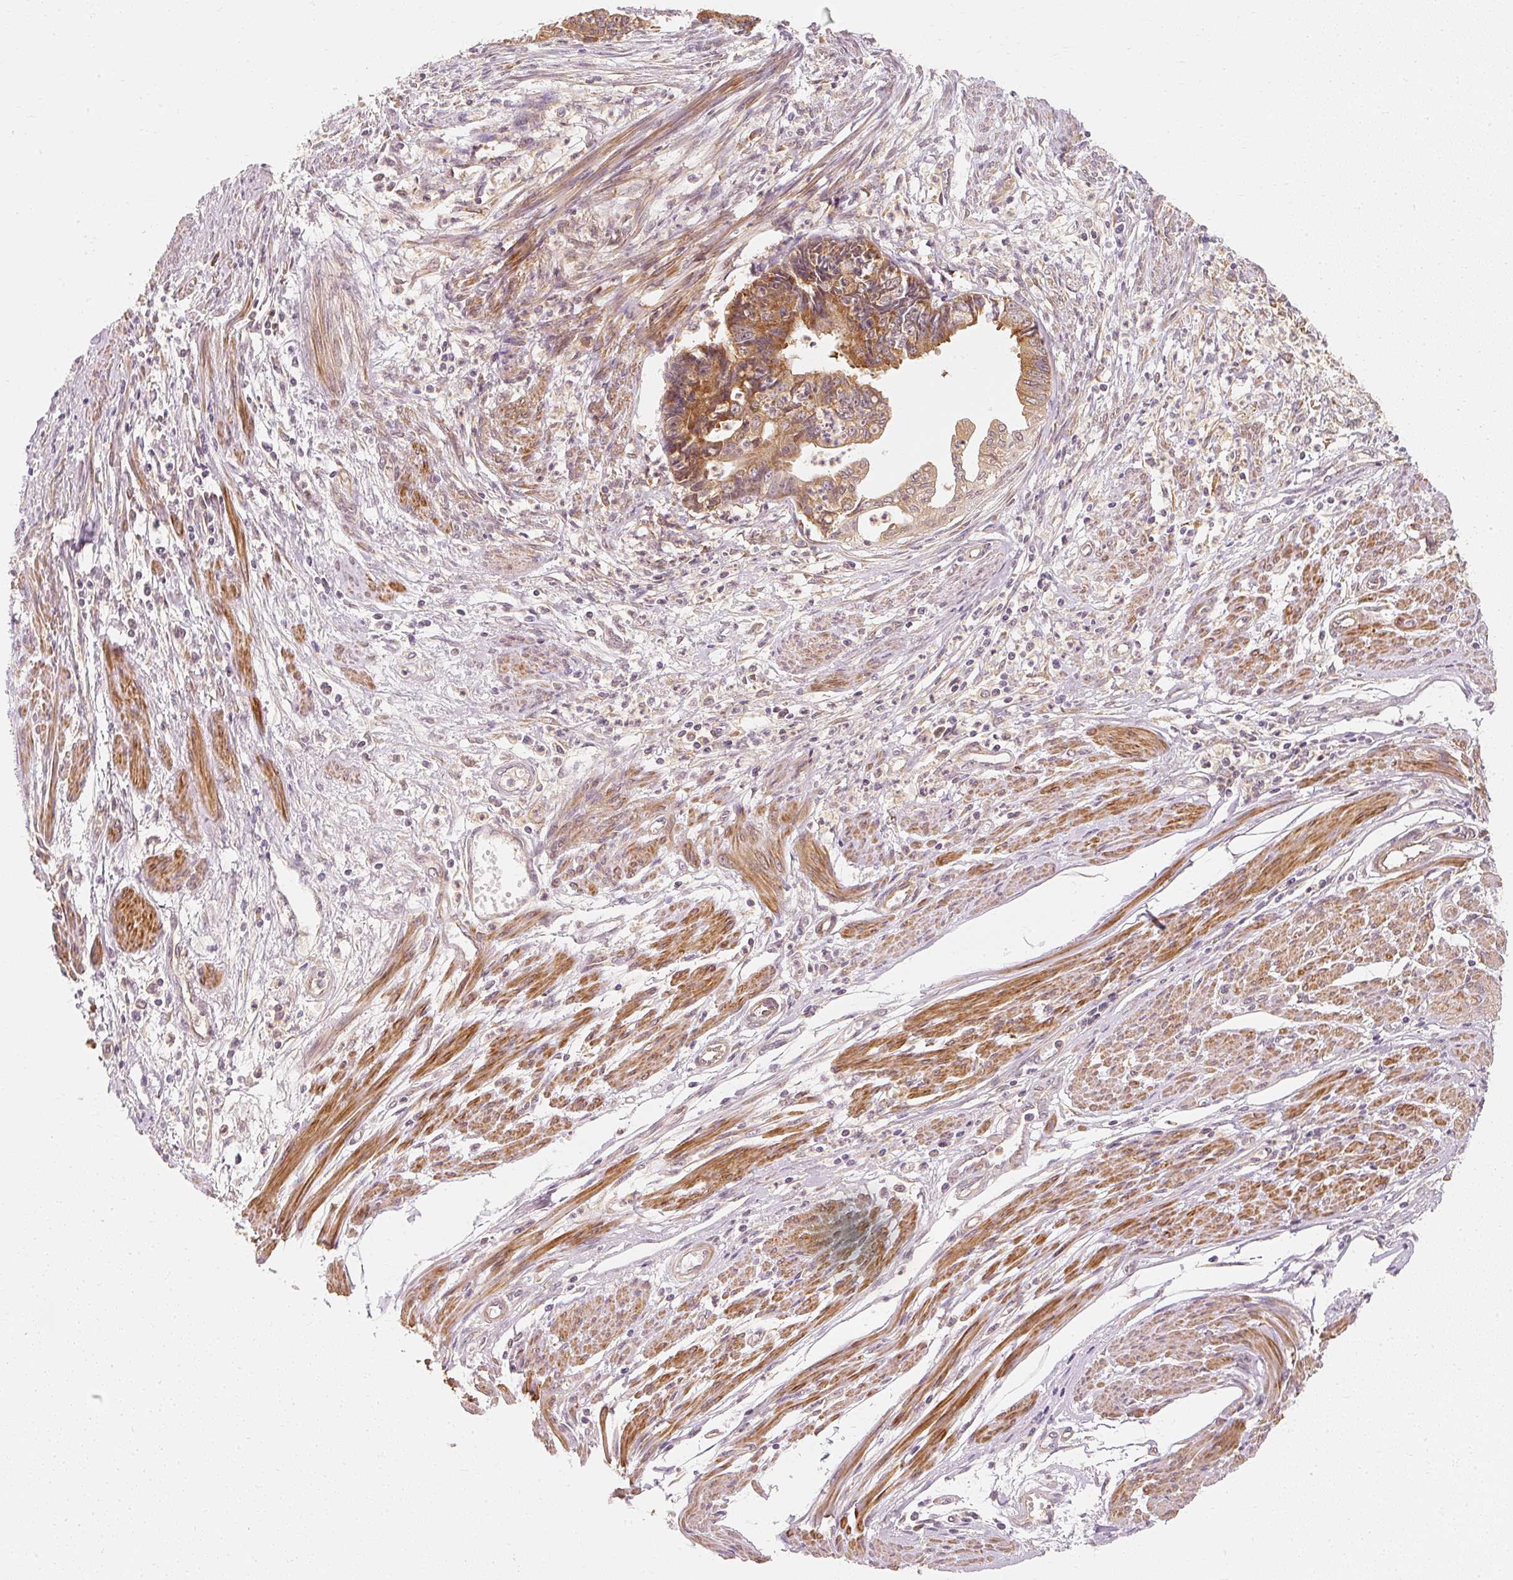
{"staining": {"intensity": "moderate", "quantity": "25%-75%", "location": "cytoplasmic/membranous"}, "tissue": "endometrial cancer", "cell_type": "Tumor cells", "image_type": "cancer", "snomed": [{"axis": "morphology", "description": "Adenocarcinoma, NOS"}, {"axis": "topography", "description": "Endometrium"}], "caption": "Endometrial cancer stained with a brown dye demonstrates moderate cytoplasmic/membranous positive staining in about 25%-75% of tumor cells.", "gene": "EEF1A2", "patient": {"sex": "female", "age": 73}}